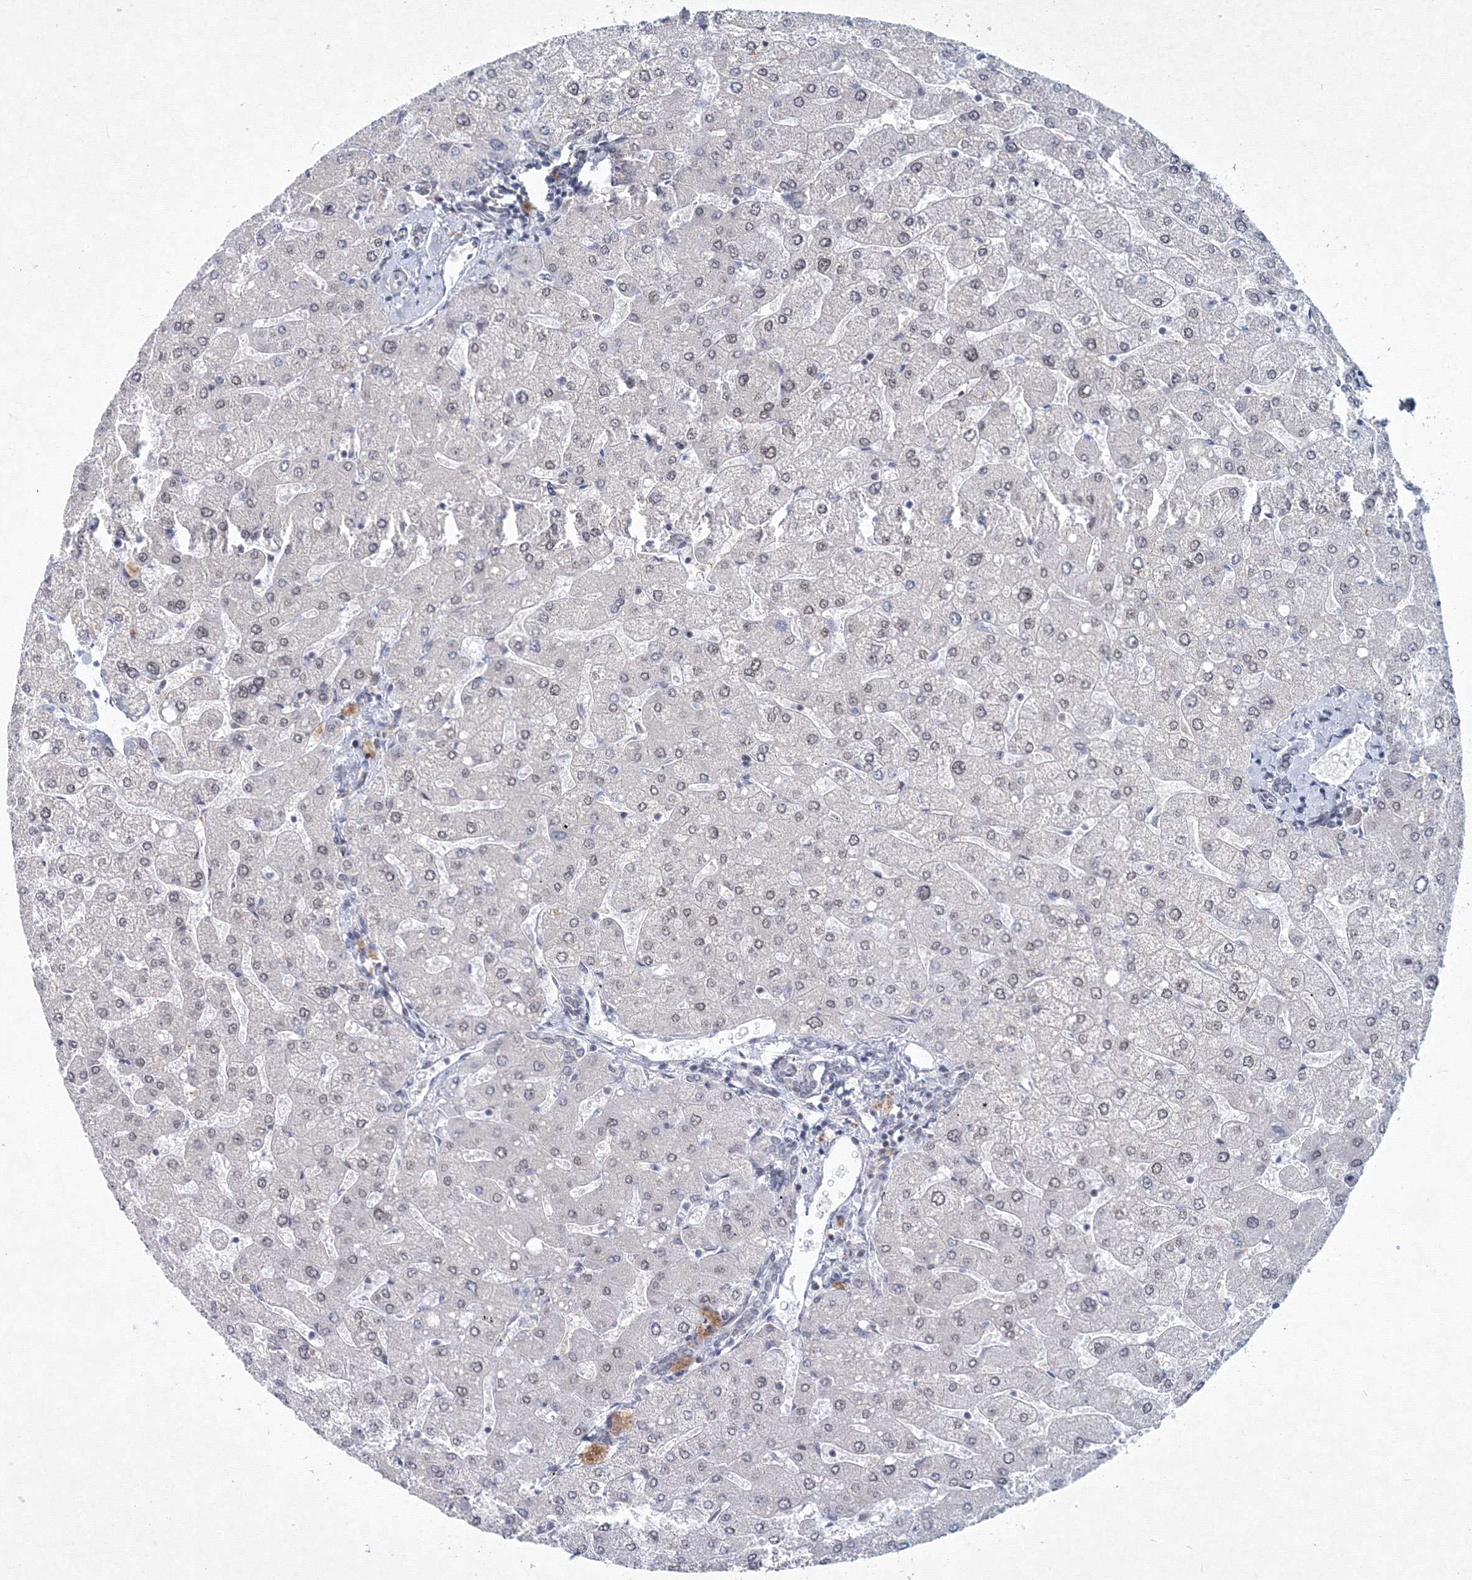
{"staining": {"intensity": "negative", "quantity": "none", "location": "none"}, "tissue": "liver", "cell_type": "Cholangiocytes", "image_type": "normal", "snomed": [{"axis": "morphology", "description": "Normal tissue, NOS"}, {"axis": "topography", "description": "Liver"}], "caption": "Immunohistochemistry (IHC) of normal liver exhibits no expression in cholangiocytes. The staining was performed using DAB to visualize the protein expression in brown, while the nuclei were stained in blue with hematoxylin (Magnification: 20x).", "gene": "SF3B6", "patient": {"sex": "male", "age": 55}}